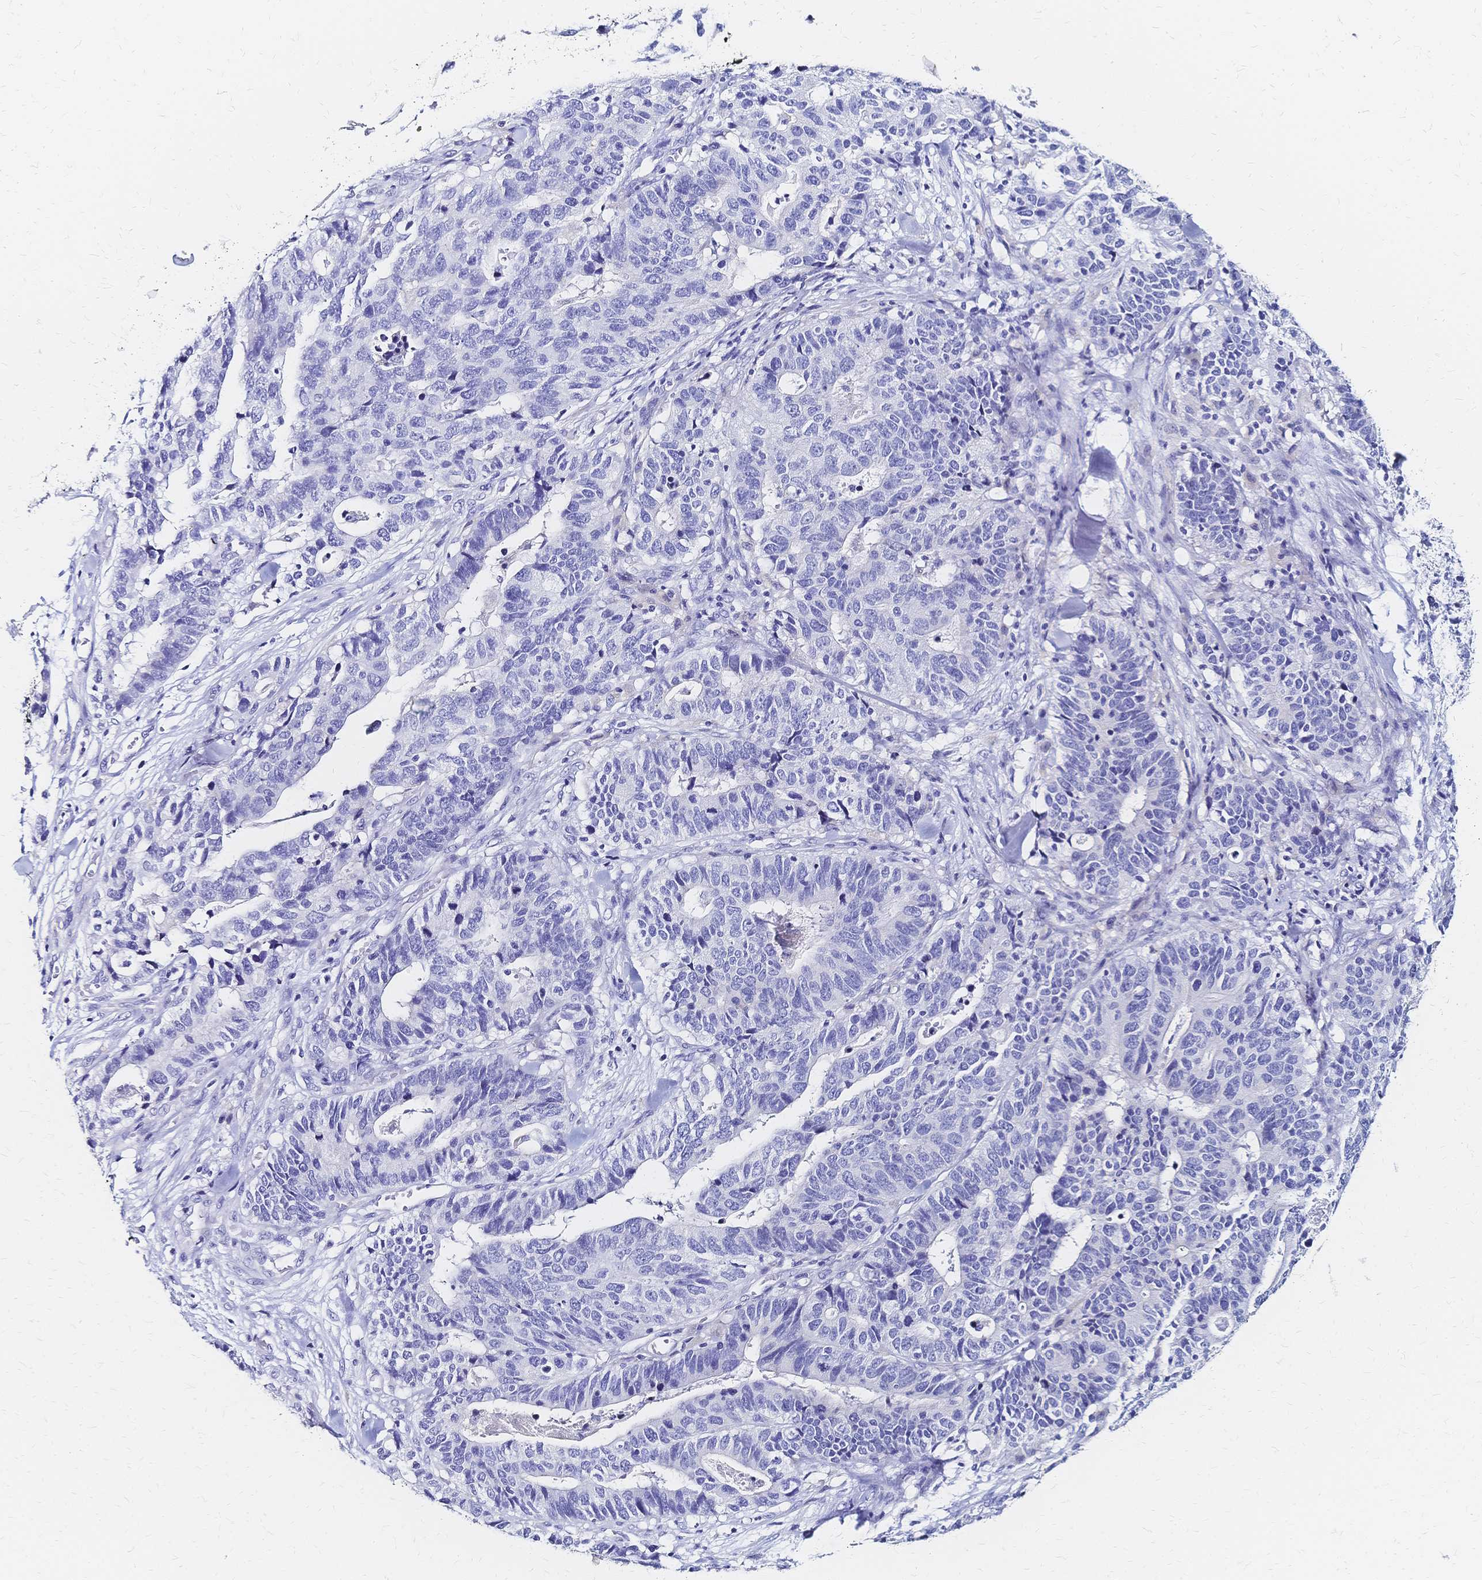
{"staining": {"intensity": "negative", "quantity": "none", "location": "none"}, "tissue": "stomach cancer", "cell_type": "Tumor cells", "image_type": "cancer", "snomed": [{"axis": "morphology", "description": "Adenocarcinoma, NOS"}, {"axis": "topography", "description": "Stomach, upper"}], "caption": "This is a image of immunohistochemistry staining of stomach cancer (adenocarcinoma), which shows no staining in tumor cells.", "gene": "SLC5A1", "patient": {"sex": "female", "age": 67}}